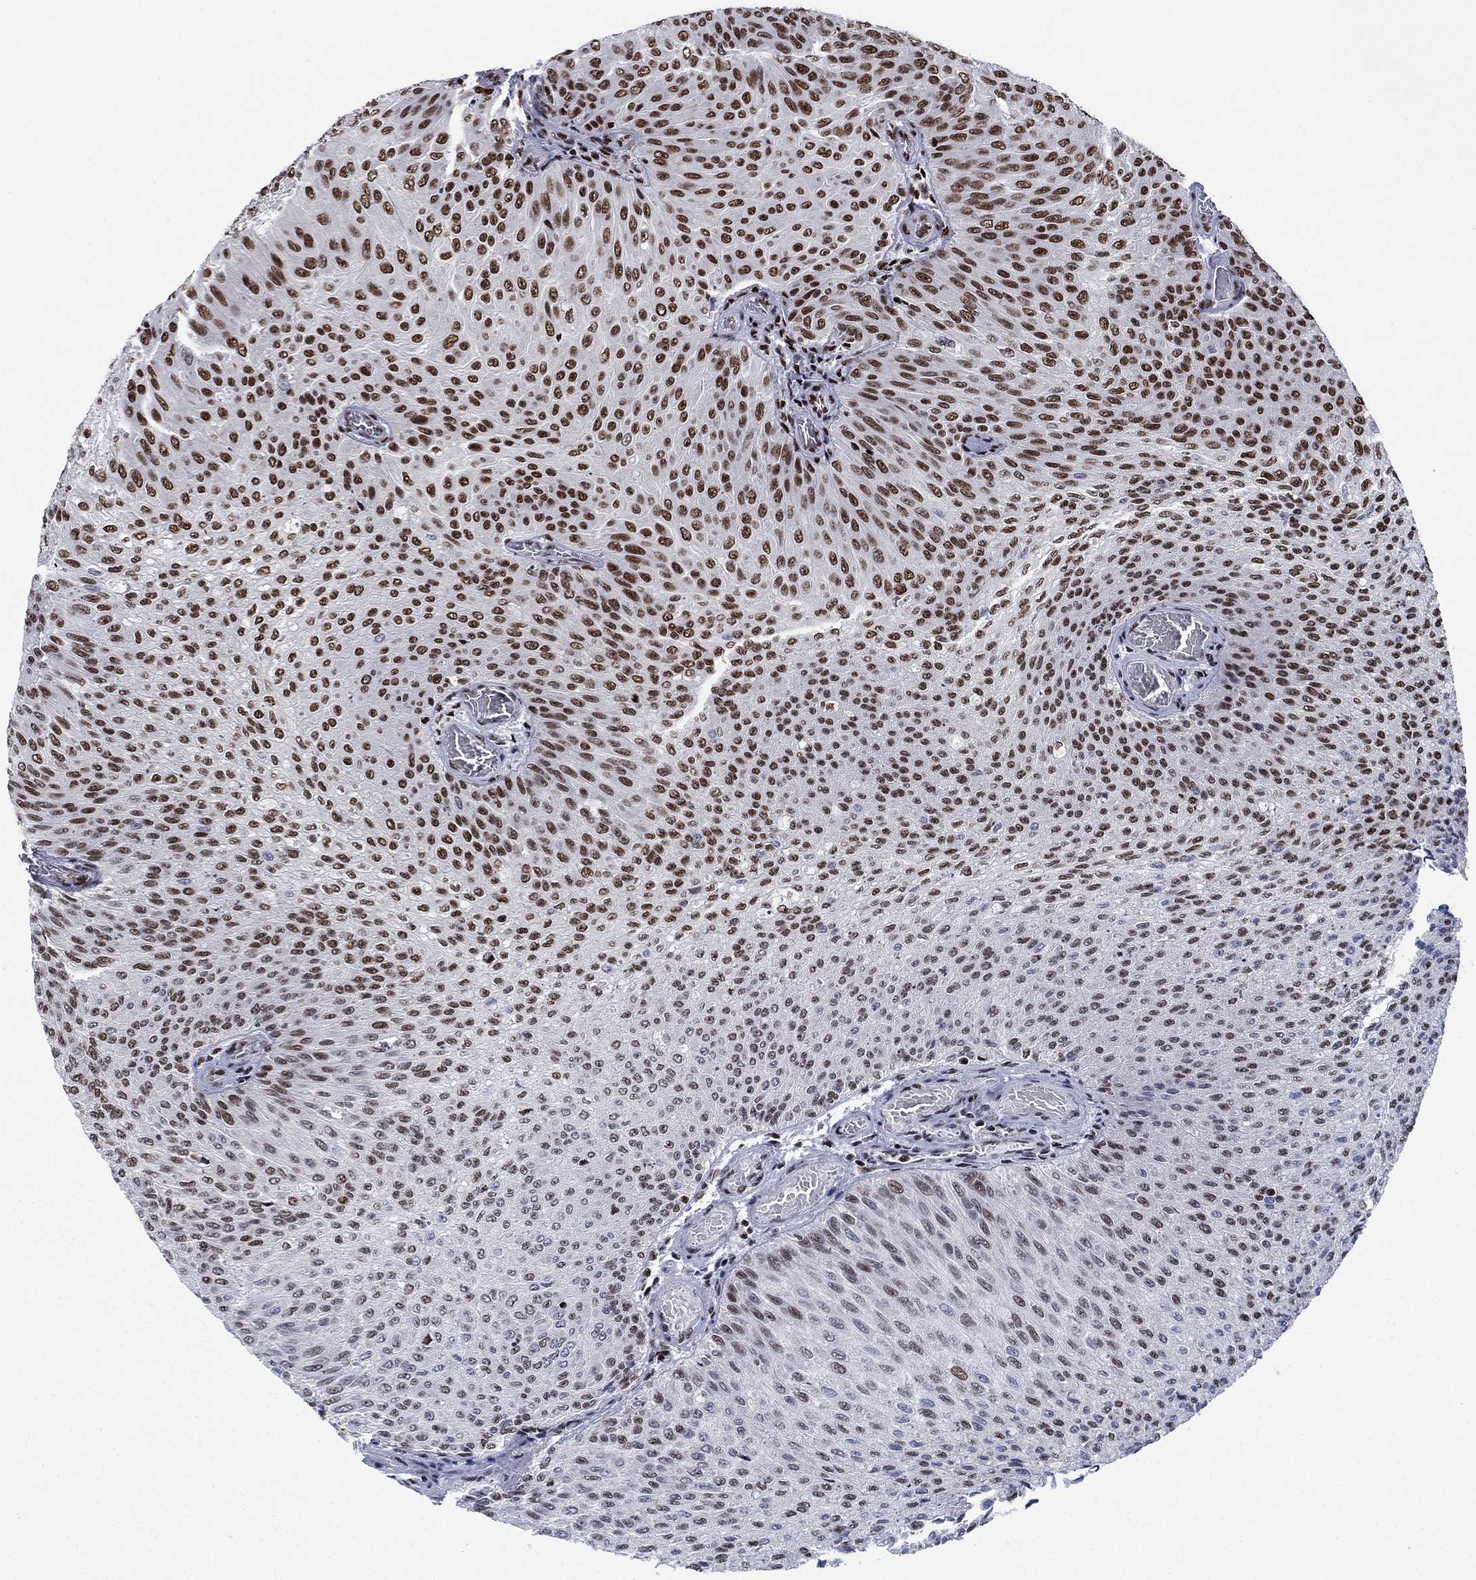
{"staining": {"intensity": "strong", "quantity": ">75%", "location": "nuclear"}, "tissue": "urothelial cancer", "cell_type": "Tumor cells", "image_type": "cancer", "snomed": [{"axis": "morphology", "description": "Urothelial carcinoma, Low grade"}, {"axis": "topography", "description": "Ureter, NOS"}, {"axis": "topography", "description": "Urinary bladder"}], "caption": "The photomicrograph demonstrates a brown stain indicating the presence of a protein in the nuclear of tumor cells in urothelial carcinoma (low-grade). (Brightfield microscopy of DAB IHC at high magnification).", "gene": "RPRD1B", "patient": {"sex": "male", "age": 78}}